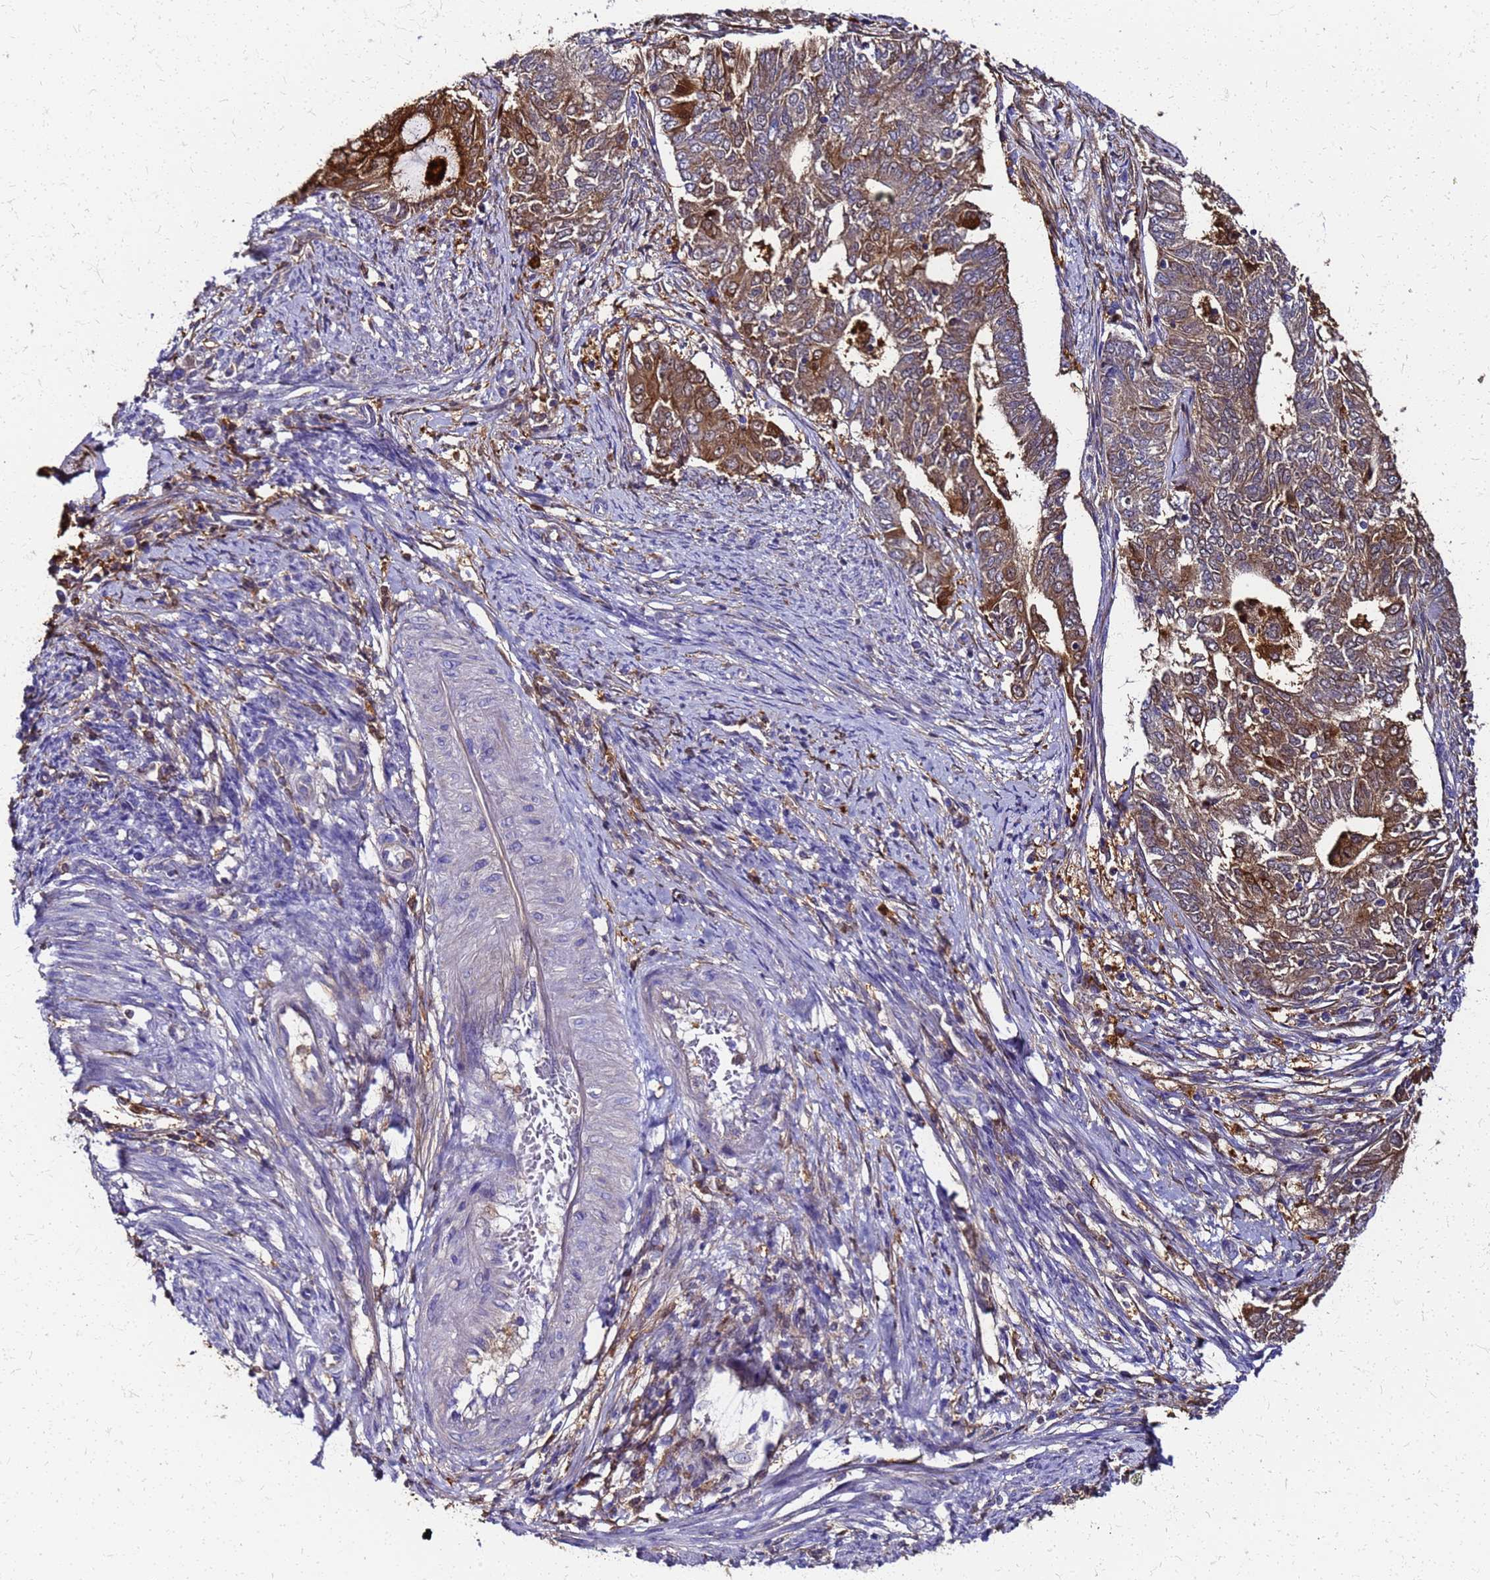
{"staining": {"intensity": "strong", "quantity": "25%-75%", "location": "cytoplasmic/membranous,nuclear"}, "tissue": "endometrial cancer", "cell_type": "Tumor cells", "image_type": "cancer", "snomed": [{"axis": "morphology", "description": "Adenocarcinoma, NOS"}, {"axis": "topography", "description": "Endometrium"}], "caption": "DAB (3,3'-diaminobenzidine) immunohistochemical staining of human adenocarcinoma (endometrial) displays strong cytoplasmic/membranous and nuclear protein staining in approximately 25%-75% of tumor cells.", "gene": "S100A11", "patient": {"sex": "female", "age": 62}}